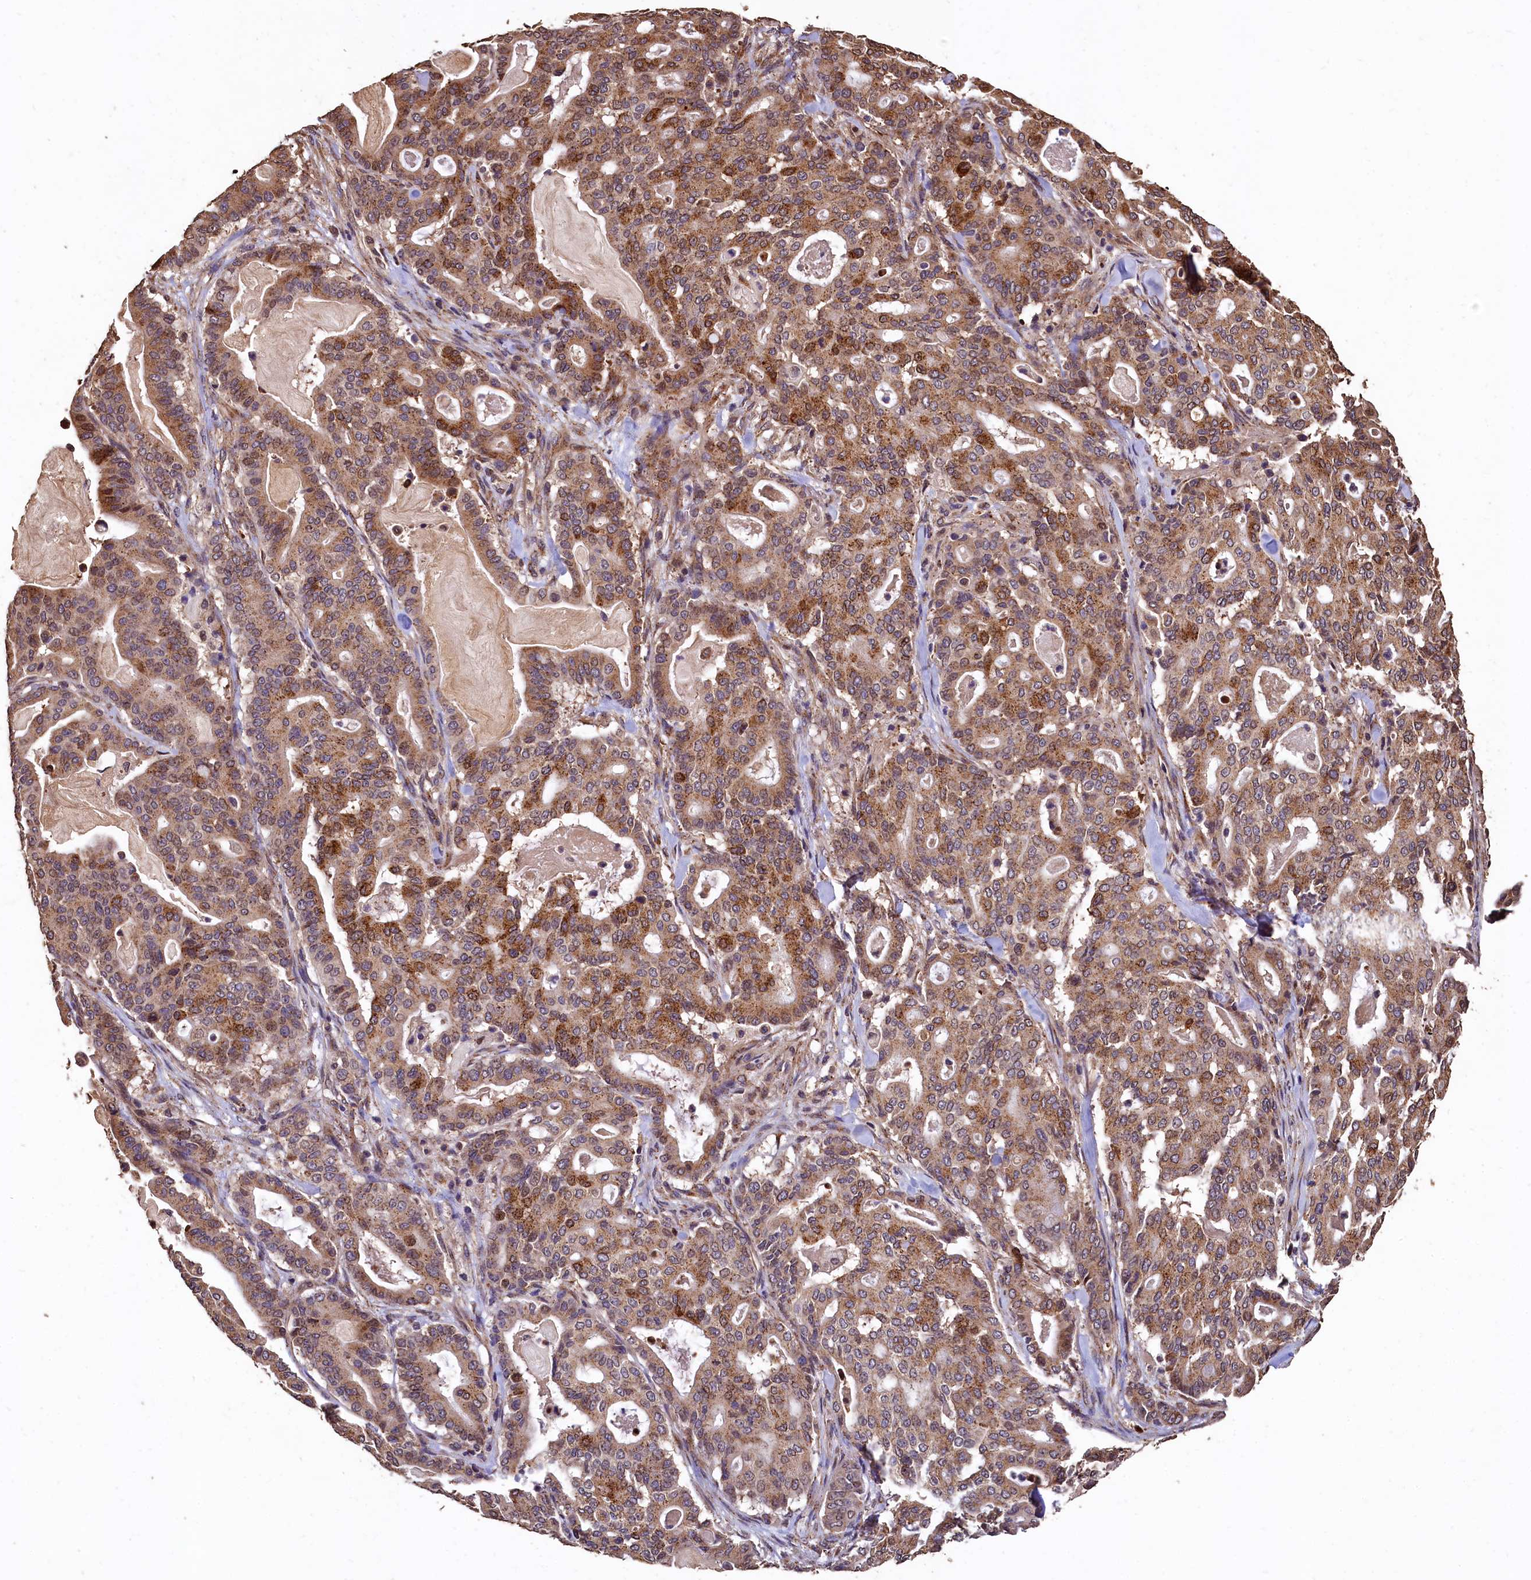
{"staining": {"intensity": "moderate", "quantity": ">75%", "location": "cytoplasmic/membranous,nuclear"}, "tissue": "pancreatic cancer", "cell_type": "Tumor cells", "image_type": "cancer", "snomed": [{"axis": "morphology", "description": "Adenocarcinoma, NOS"}, {"axis": "topography", "description": "Pancreas"}], "caption": "A brown stain shows moderate cytoplasmic/membranous and nuclear expression of a protein in pancreatic cancer tumor cells.", "gene": "LSM4", "patient": {"sex": "male", "age": 63}}